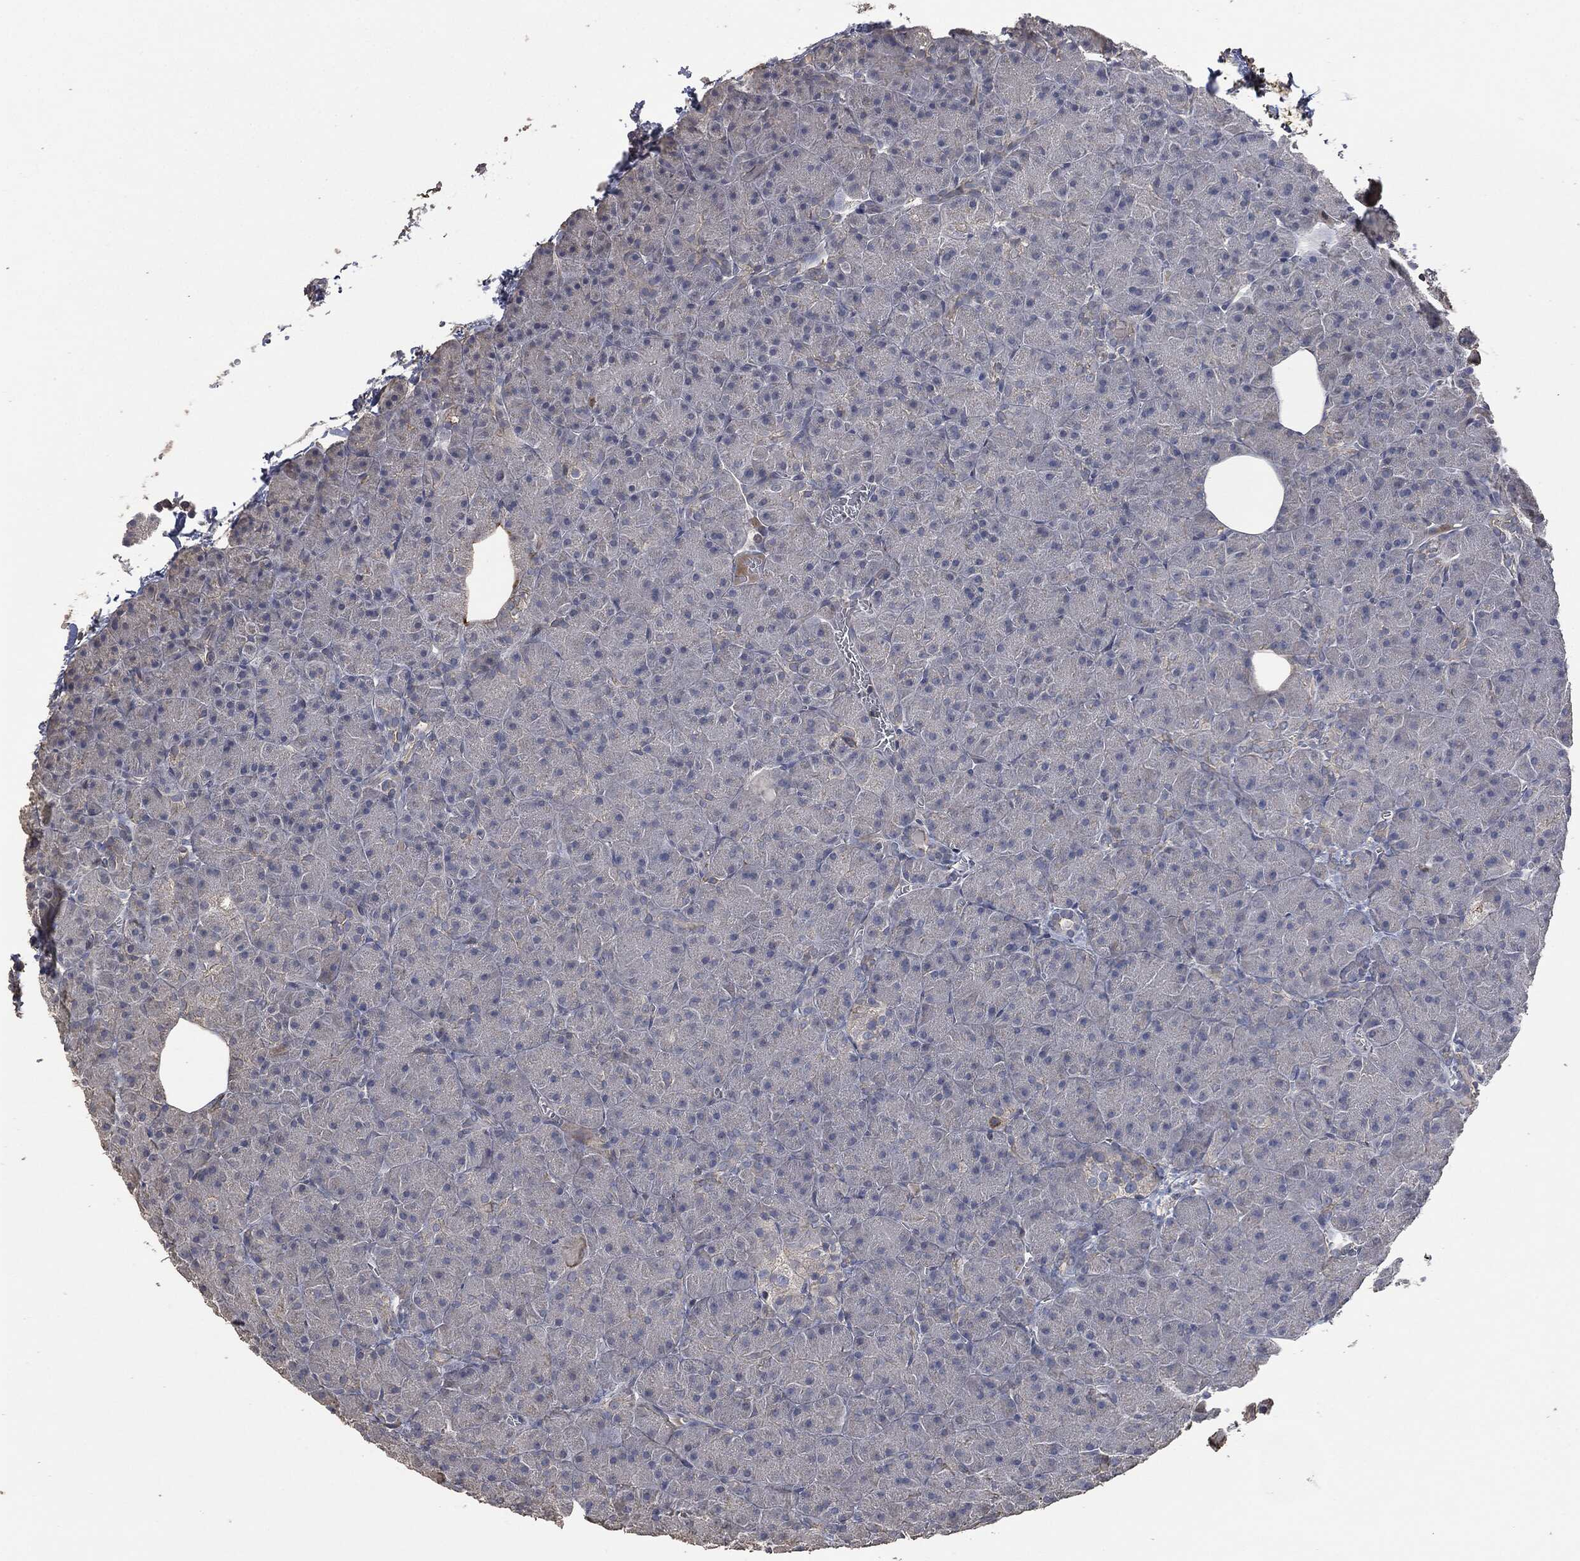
{"staining": {"intensity": "negative", "quantity": "none", "location": "none"}, "tissue": "pancreas", "cell_type": "Exocrine glandular cells", "image_type": "normal", "snomed": [{"axis": "morphology", "description": "Normal tissue, NOS"}, {"axis": "topography", "description": "Pancreas"}], "caption": "A histopathology image of pancreas stained for a protein displays no brown staining in exocrine glandular cells. (DAB immunohistochemistry (IHC) with hematoxylin counter stain).", "gene": "MSLN", "patient": {"sex": "male", "age": 61}}